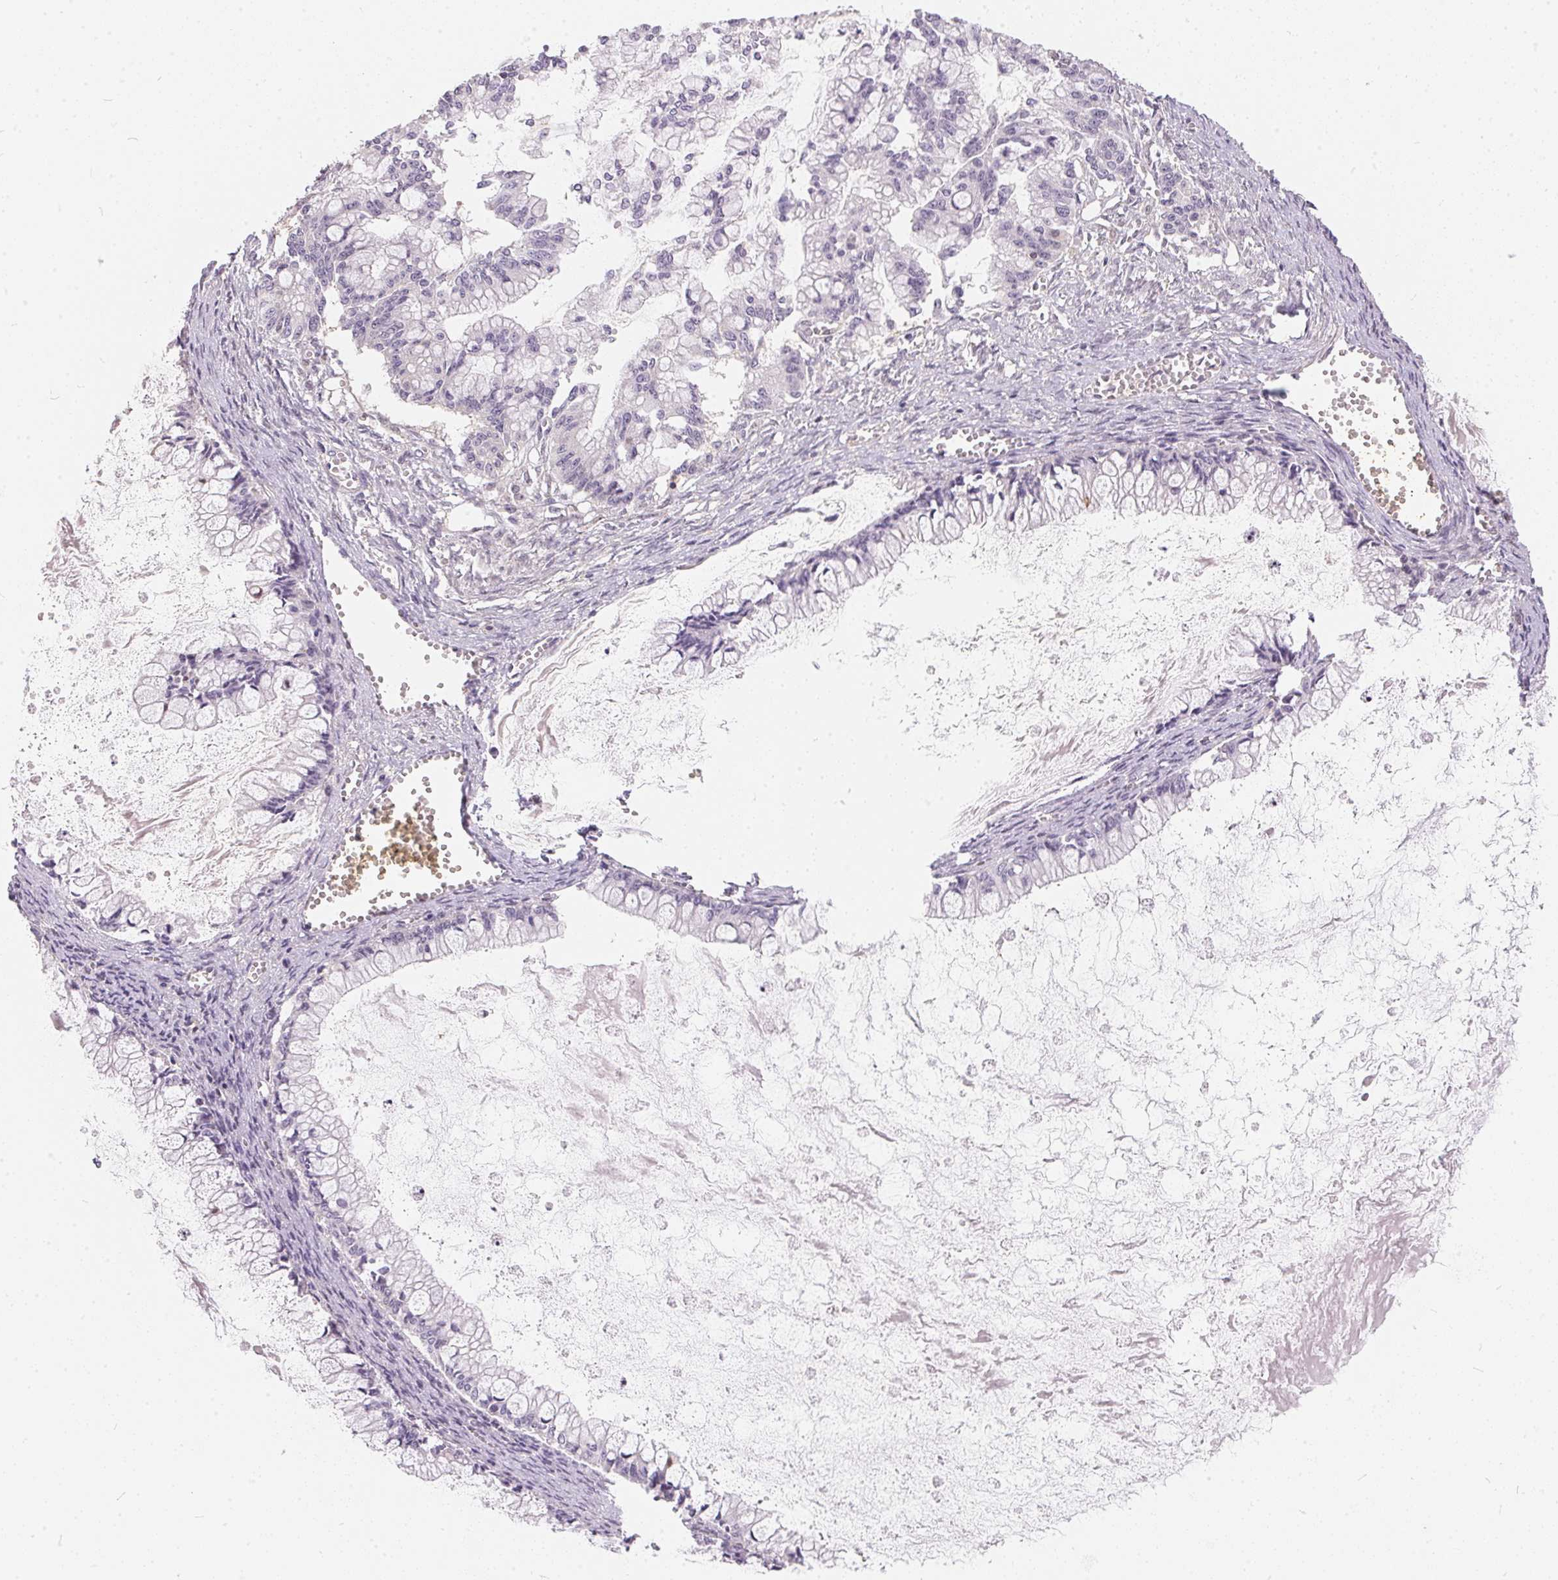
{"staining": {"intensity": "negative", "quantity": "none", "location": "none"}, "tissue": "ovarian cancer", "cell_type": "Tumor cells", "image_type": "cancer", "snomed": [{"axis": "morphology", "description": "Cystadenocarcinoma, mucinous, NOS"}, {"axis": "topography", "description": "Ovary"}], "caption": "There is no significant positivity in tumor cells of ovarian cancer.", "gene": "BLMH", "patient": {"sex": "female", "age": 67}}